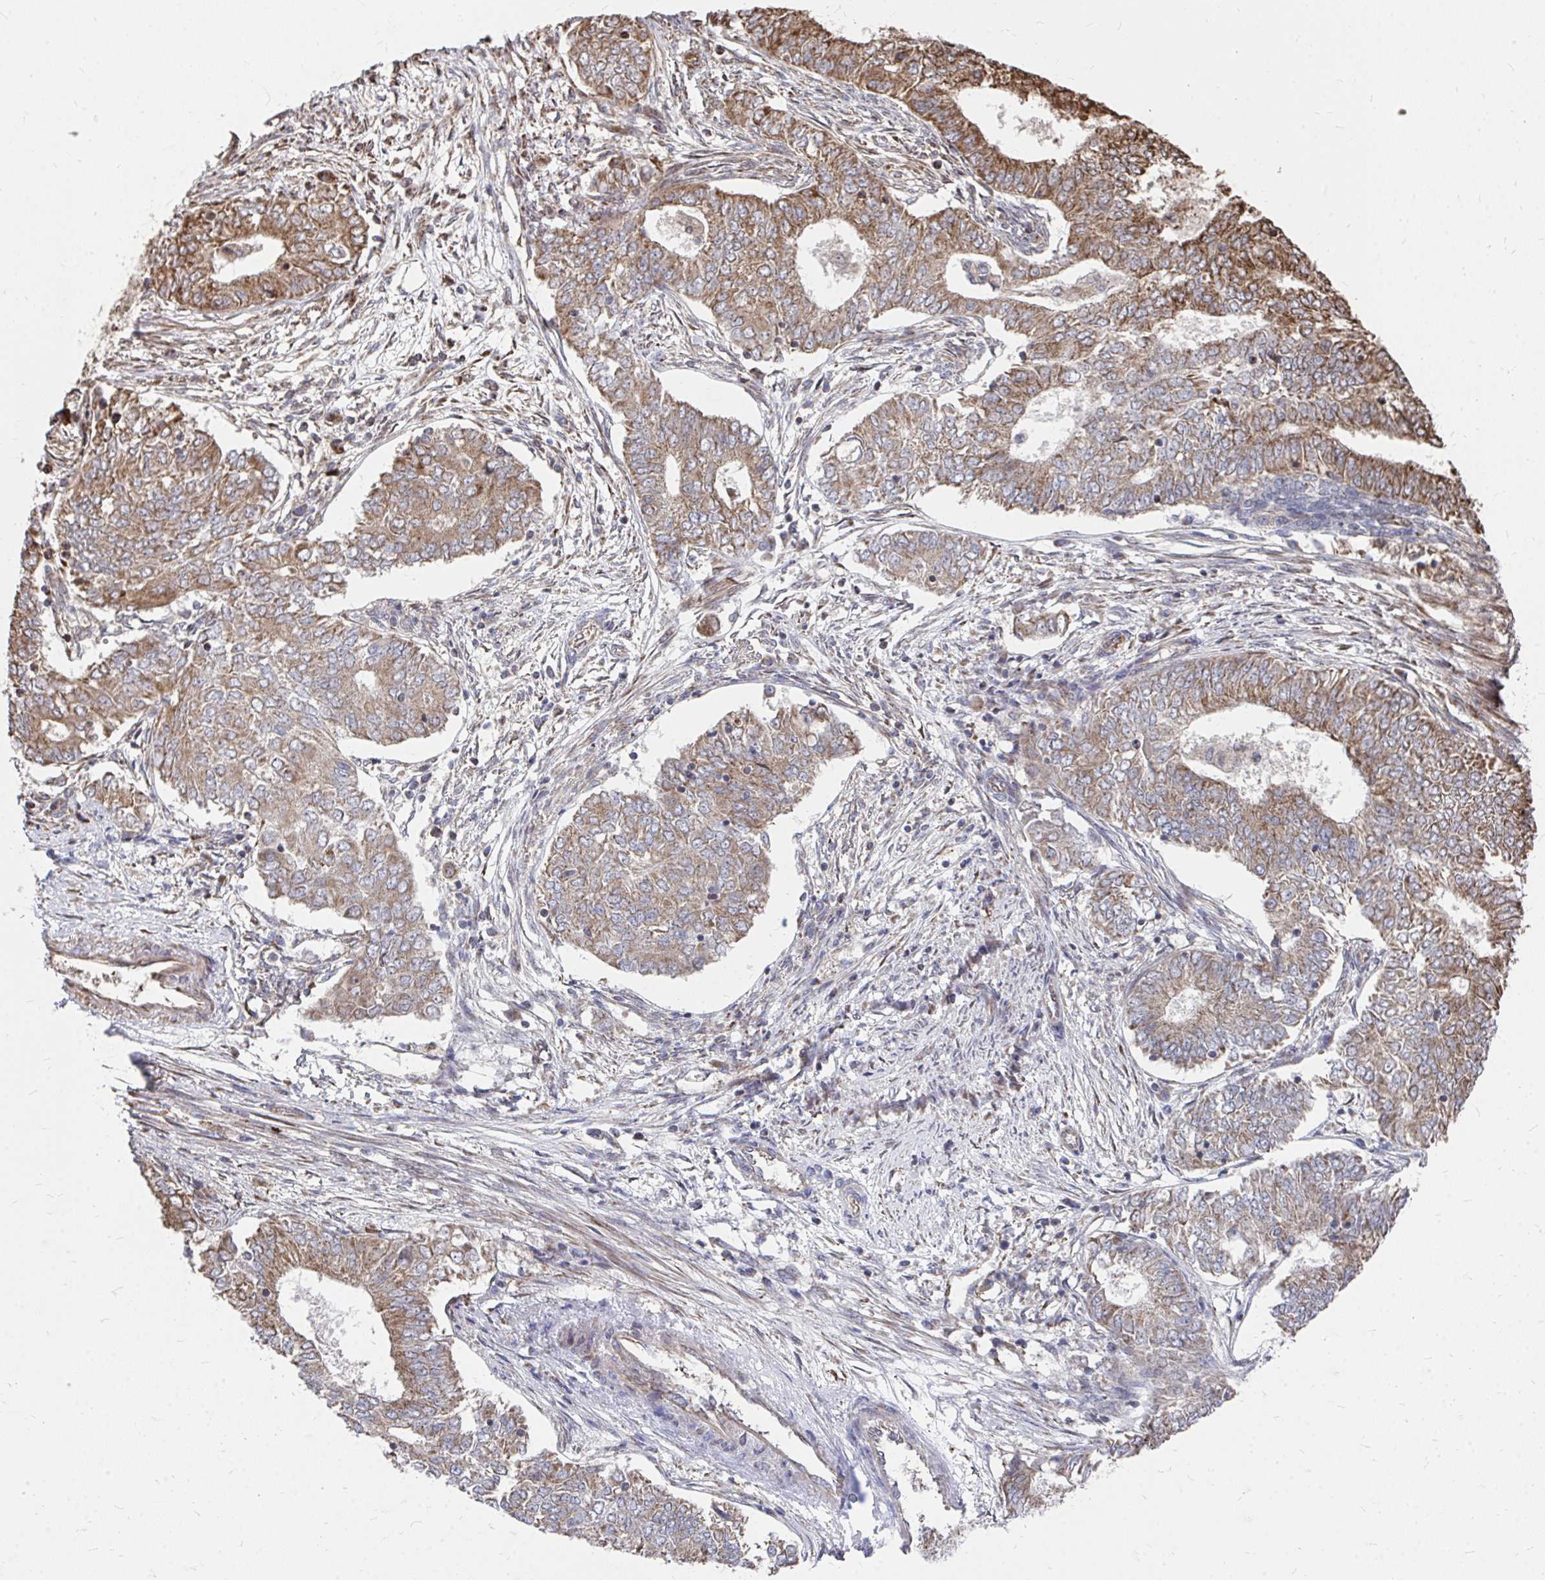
{"staining": {"intensity": "moderate", "quantity": ">75%", "location": "cytoplasmic/membranous"}, "tissue": "endometrial cancer", "cell_type": "Tumor cells", "image_type": "cancer", "snomed": [{"axis": "morphology", "description": "Adenocarcinoma, NOS"}, {"axis": "topography", "description": "Endometrium"}], "caption": "The immunohistochemical stain shows moderate cytoplasmic/membranous expression in tumor cells of endometrial adenocarcinoma tissue.", "gene": "FAM89A", "patient": {"sex": "female", "age": 62}}